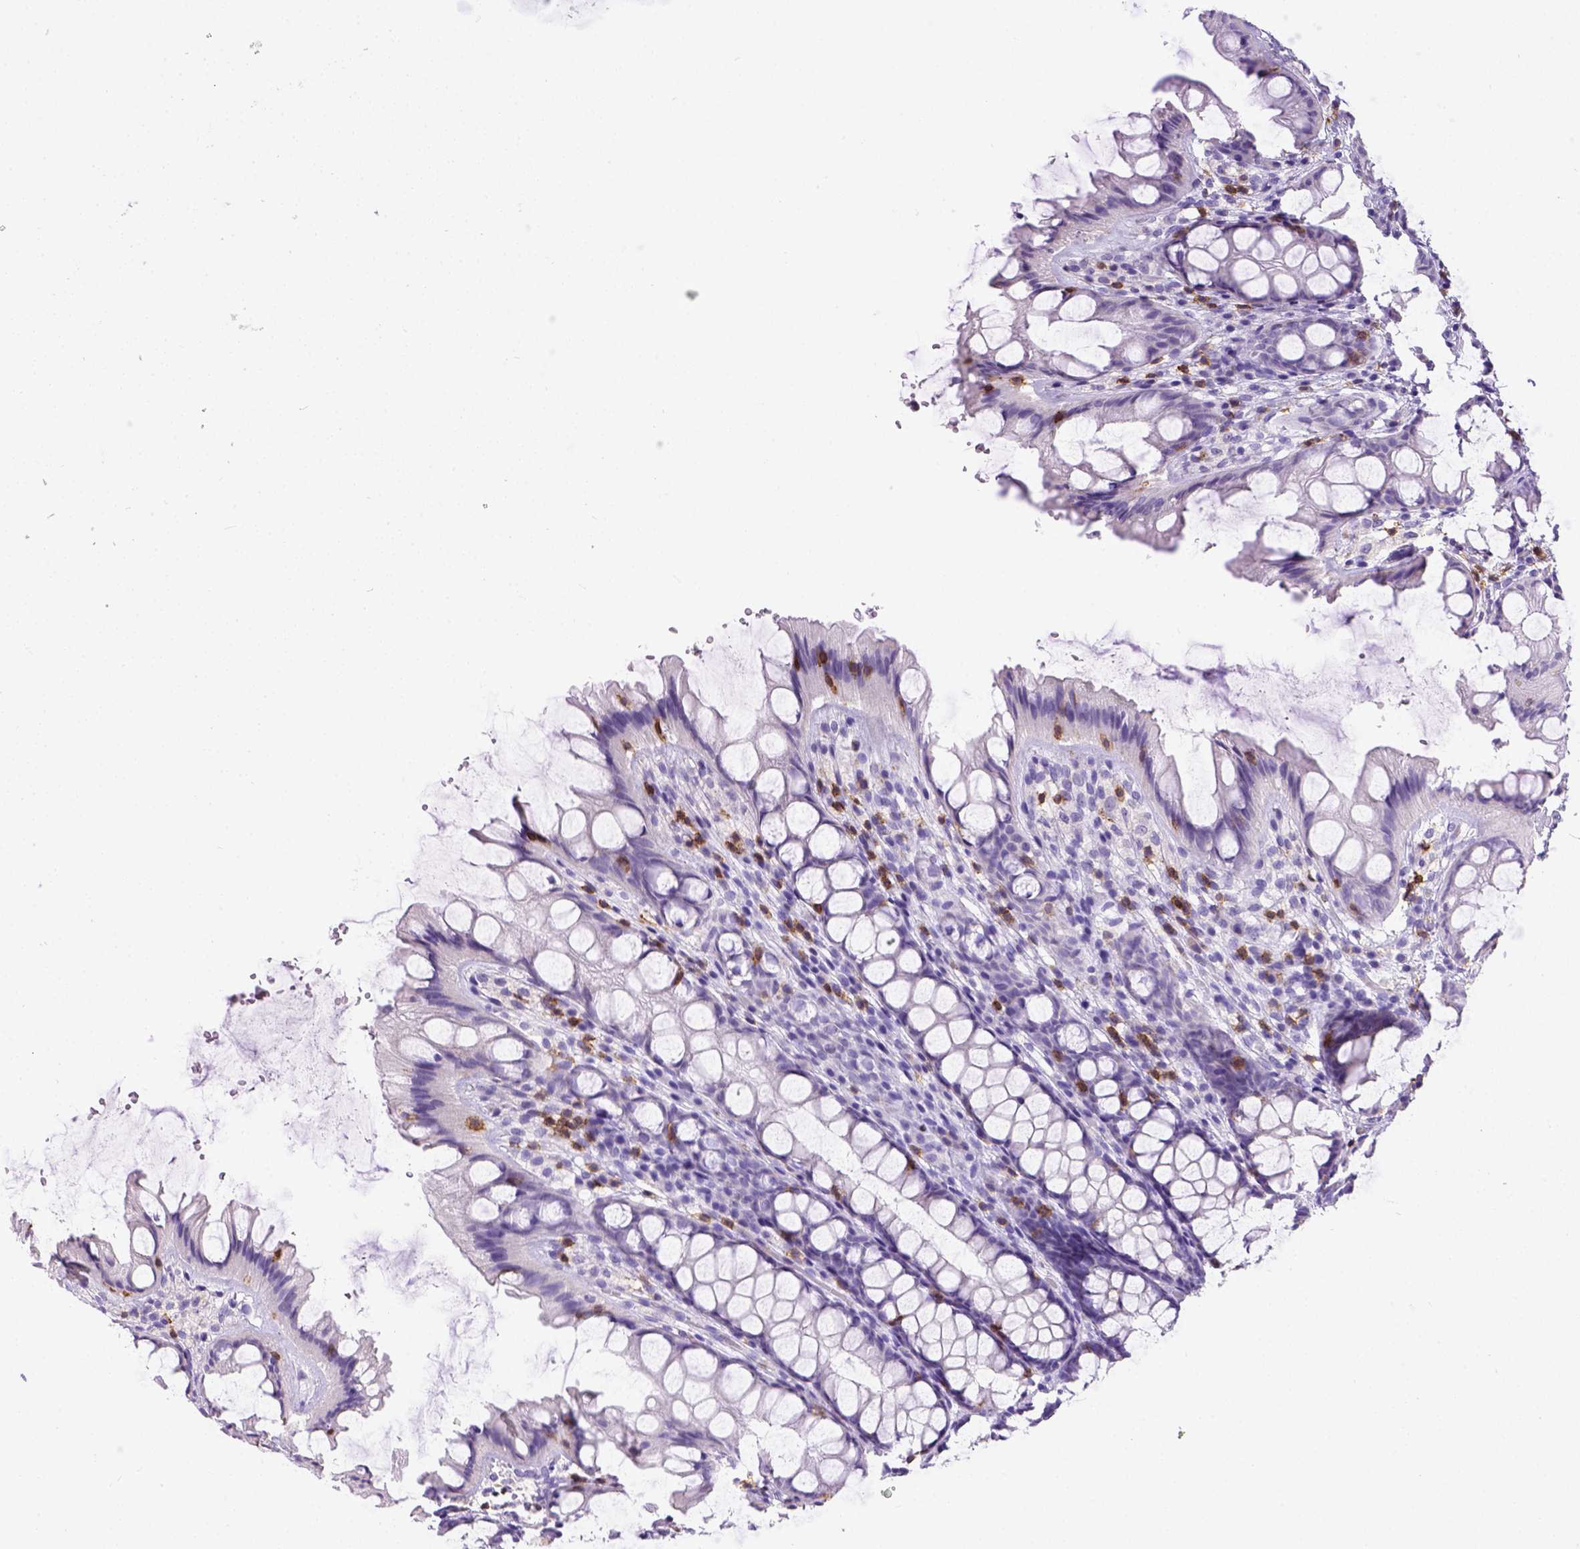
{"staining": {"intensity": "negative", "quantity": "none", "location": "none"}, "tissue": "colon", "cell_type": "Endothelial cells", "image_type": "normal", "snomed": [{"axis": "morphology", "description": "Normal tissue, NOS"}, {"axis": "topography", "description": "Colon"}], "caption": "IHC photomicrograph of unremarkable colon stained for a protein (brown), which shows no positivity in endothelial cells. The staining was performed using DAB (3,3'-diaminobenzidine) to visualize the protein expression in brown, while the nuclei were stained in blue with hematoxylin (Magnification: 20x).", "gene": "CD3E", "patient": {"sex": "male", "age": 47}}